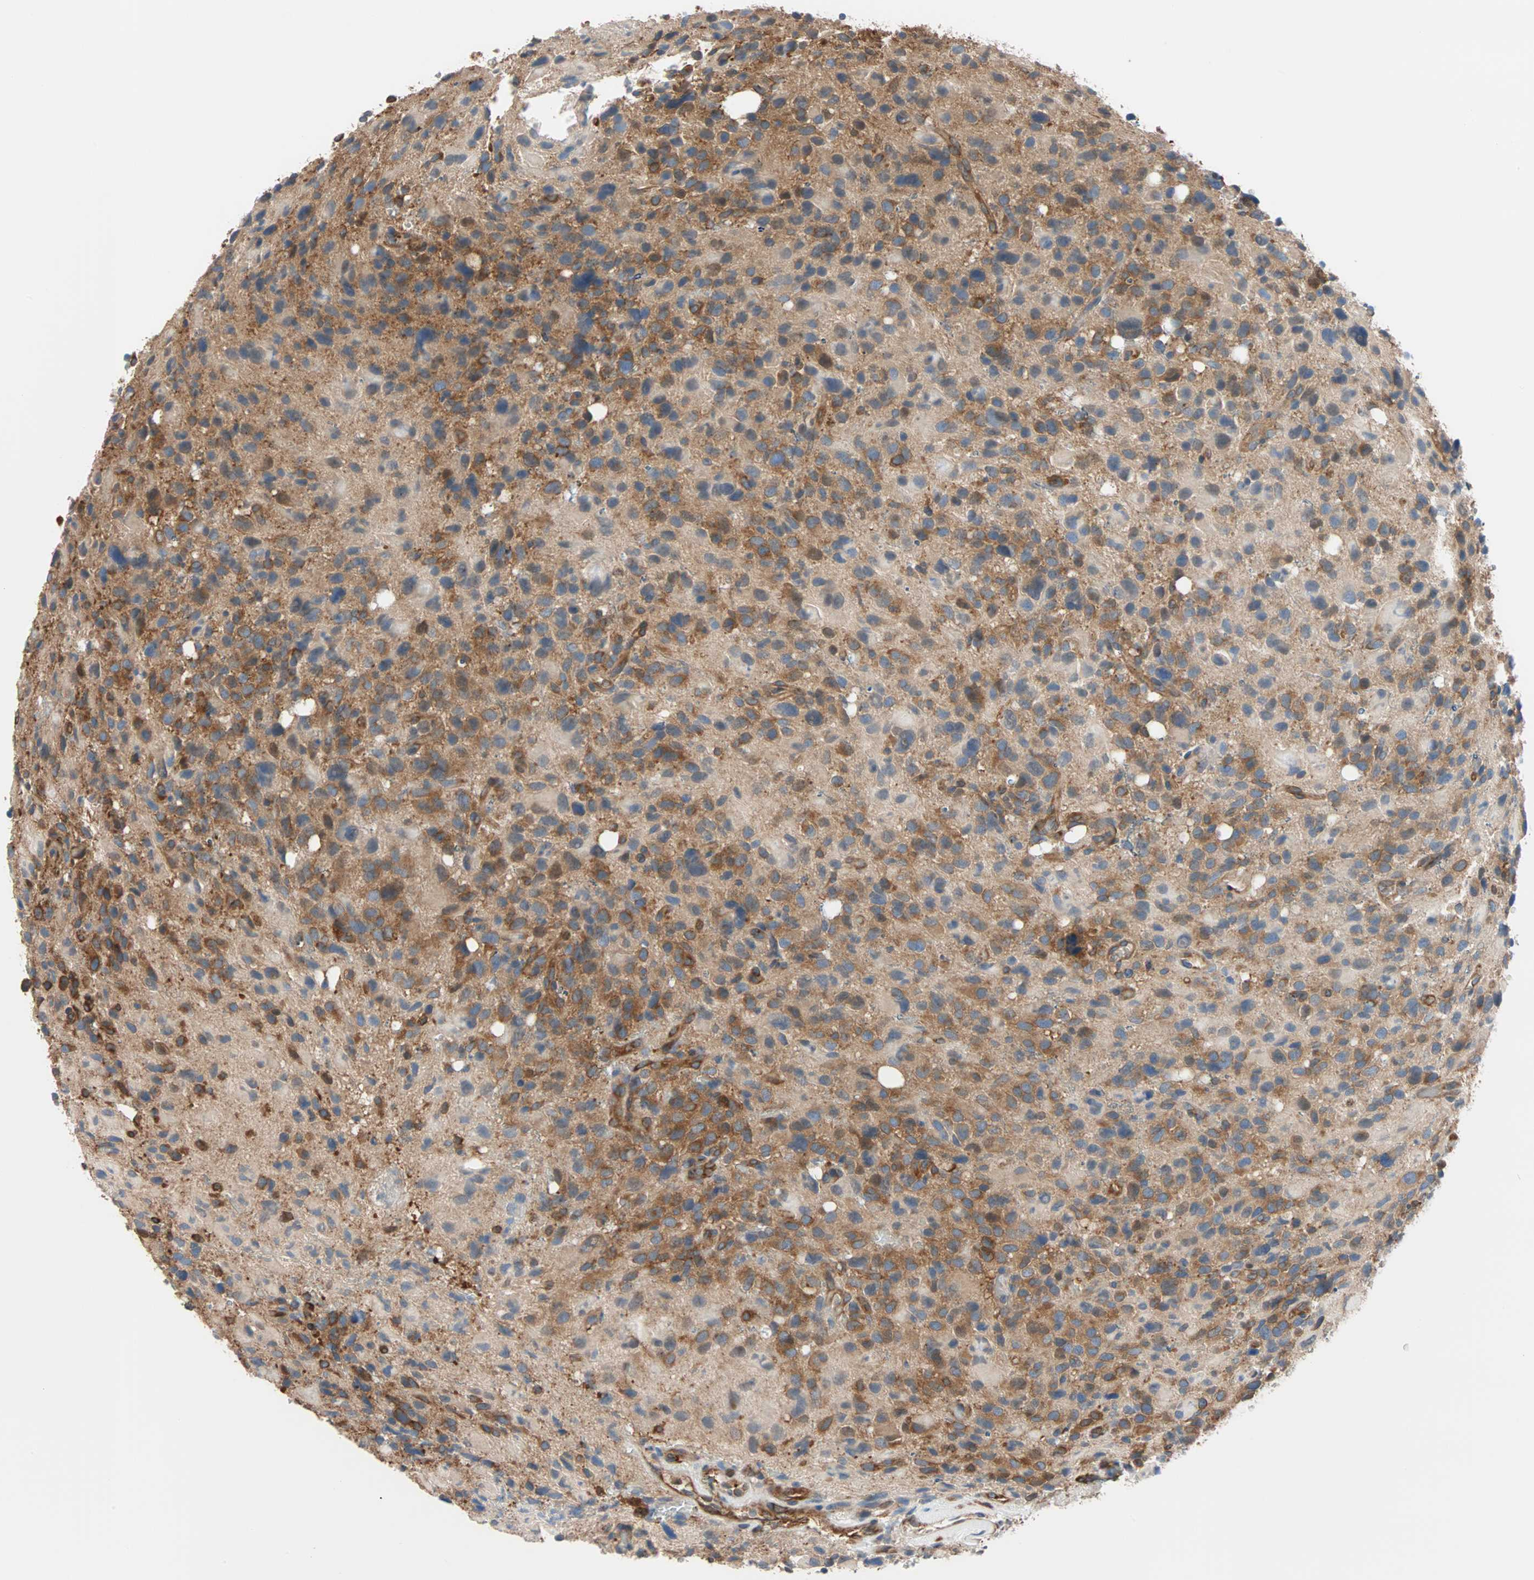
{"staining": {"intensity": "strong", "quantity": ">75%", "location": "cytoplasmic/membranous"}, "tissue": "glioma", "cell_type": "Tumor cells", "image_type": "cancer", "snomed": [{"axis": "morphology", "description": "Glioma, malignant, High grade"}, {"axis": "topography", "description": "Brain"}], "caption": "An IHC photomicrograph of tumor tissue is shown. Protein staining in brown labels strong cytoplasmic/membranous positivity in malignant glioma (high-grade) within tumor cells. Immunohistochemistry (ihc) stains the protein in brown and the nuclei are stained blue.", "gene": "EEF2", "patient": {"sex": "male", "age": 48}}